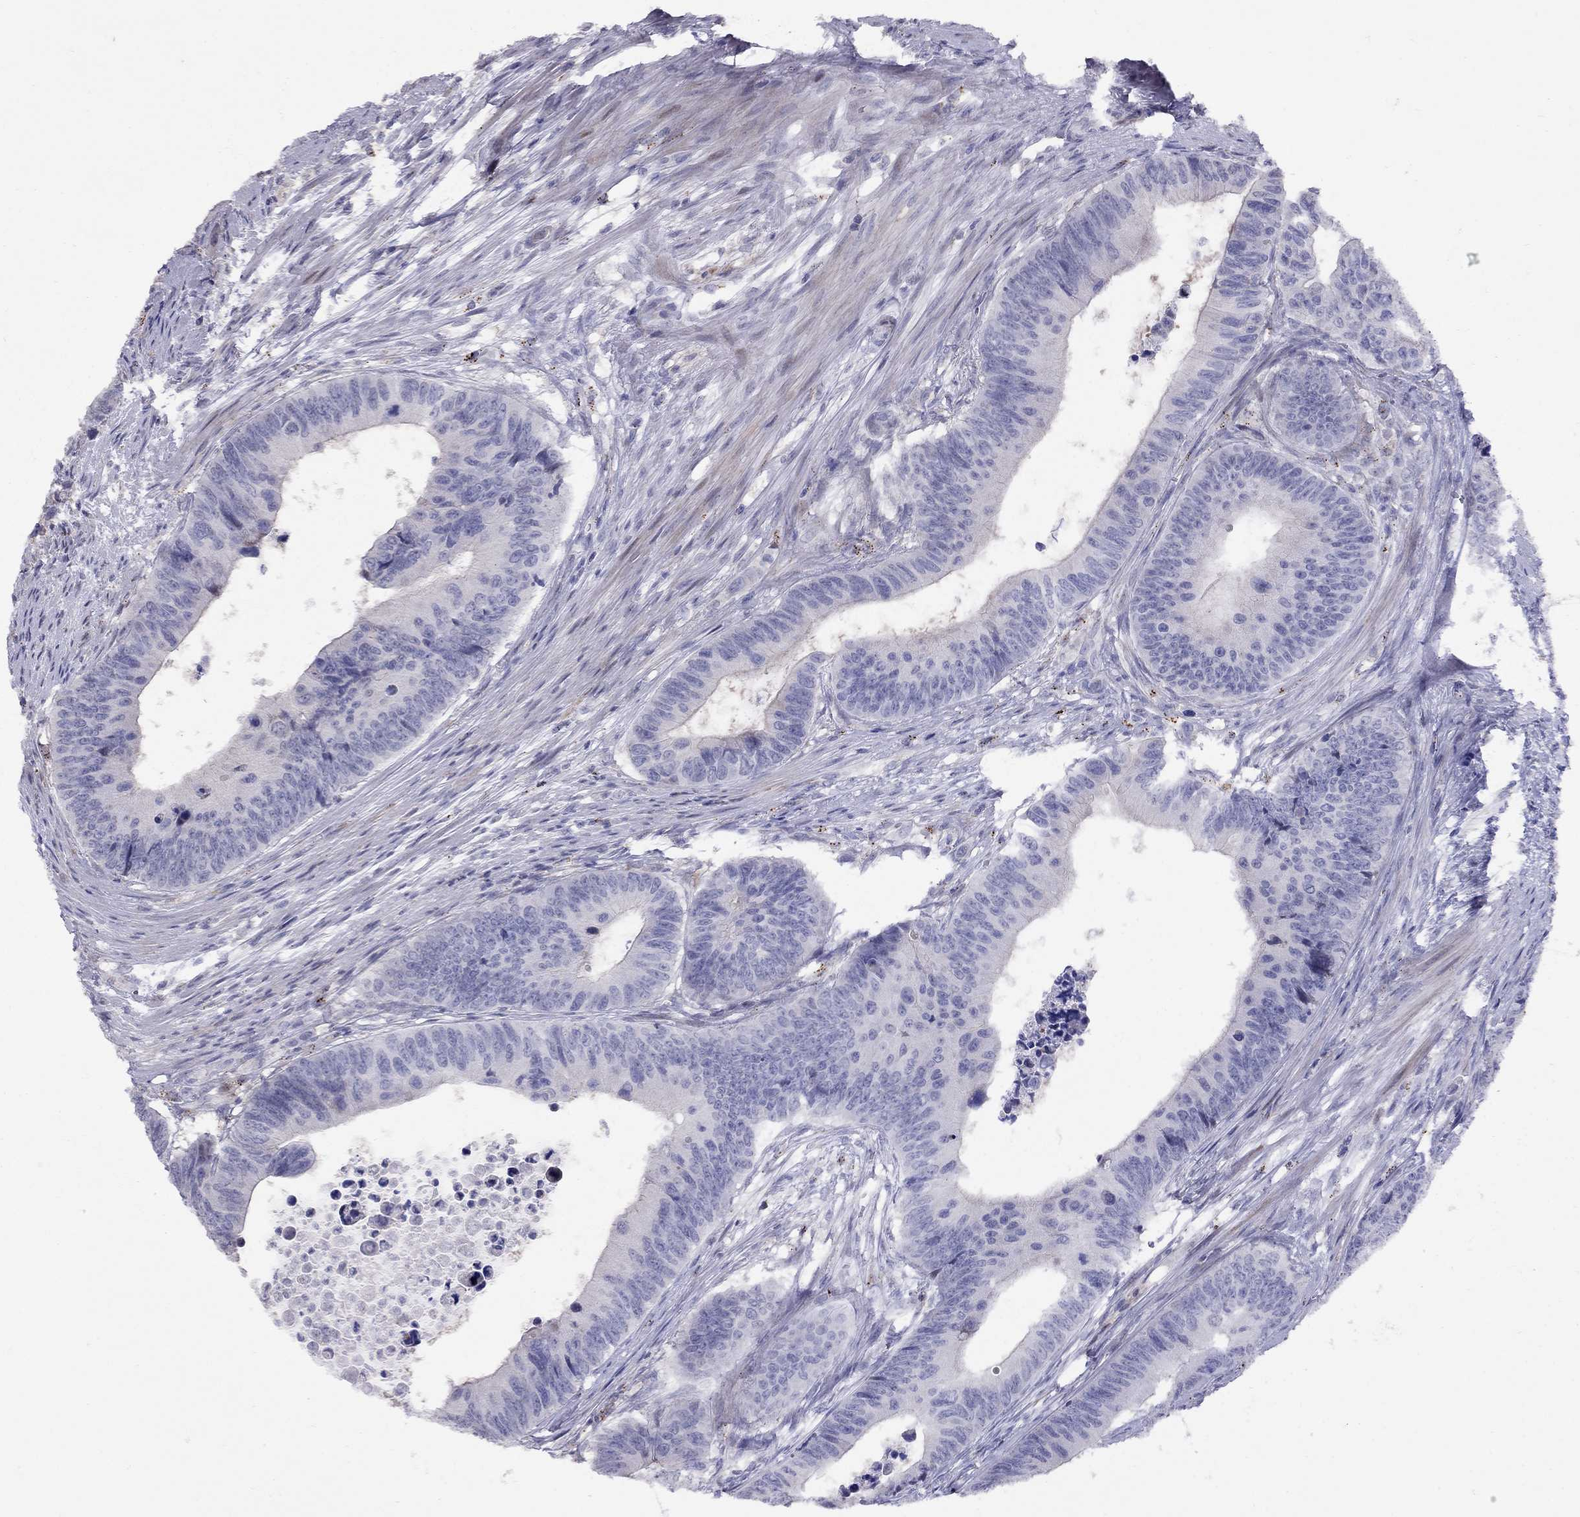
{"staining": {"intensity": "negative", "quantity": "none", "location": "none"}, "tissue": "colorectal cancer", "cell_type": "Tumor cells", "image_type": "cancer", "snomed": [{"axis": "morphology", "description": "Adenocarcinoma, NOS"}, {"axis": "topography", "description": "Colon"}], "caption": "Tumor cells show no significant positivity in colorectal cancer (adenocarcinoma).", "gene": "MAGEB4", "patient": {"sex": "female", "age": 87}}